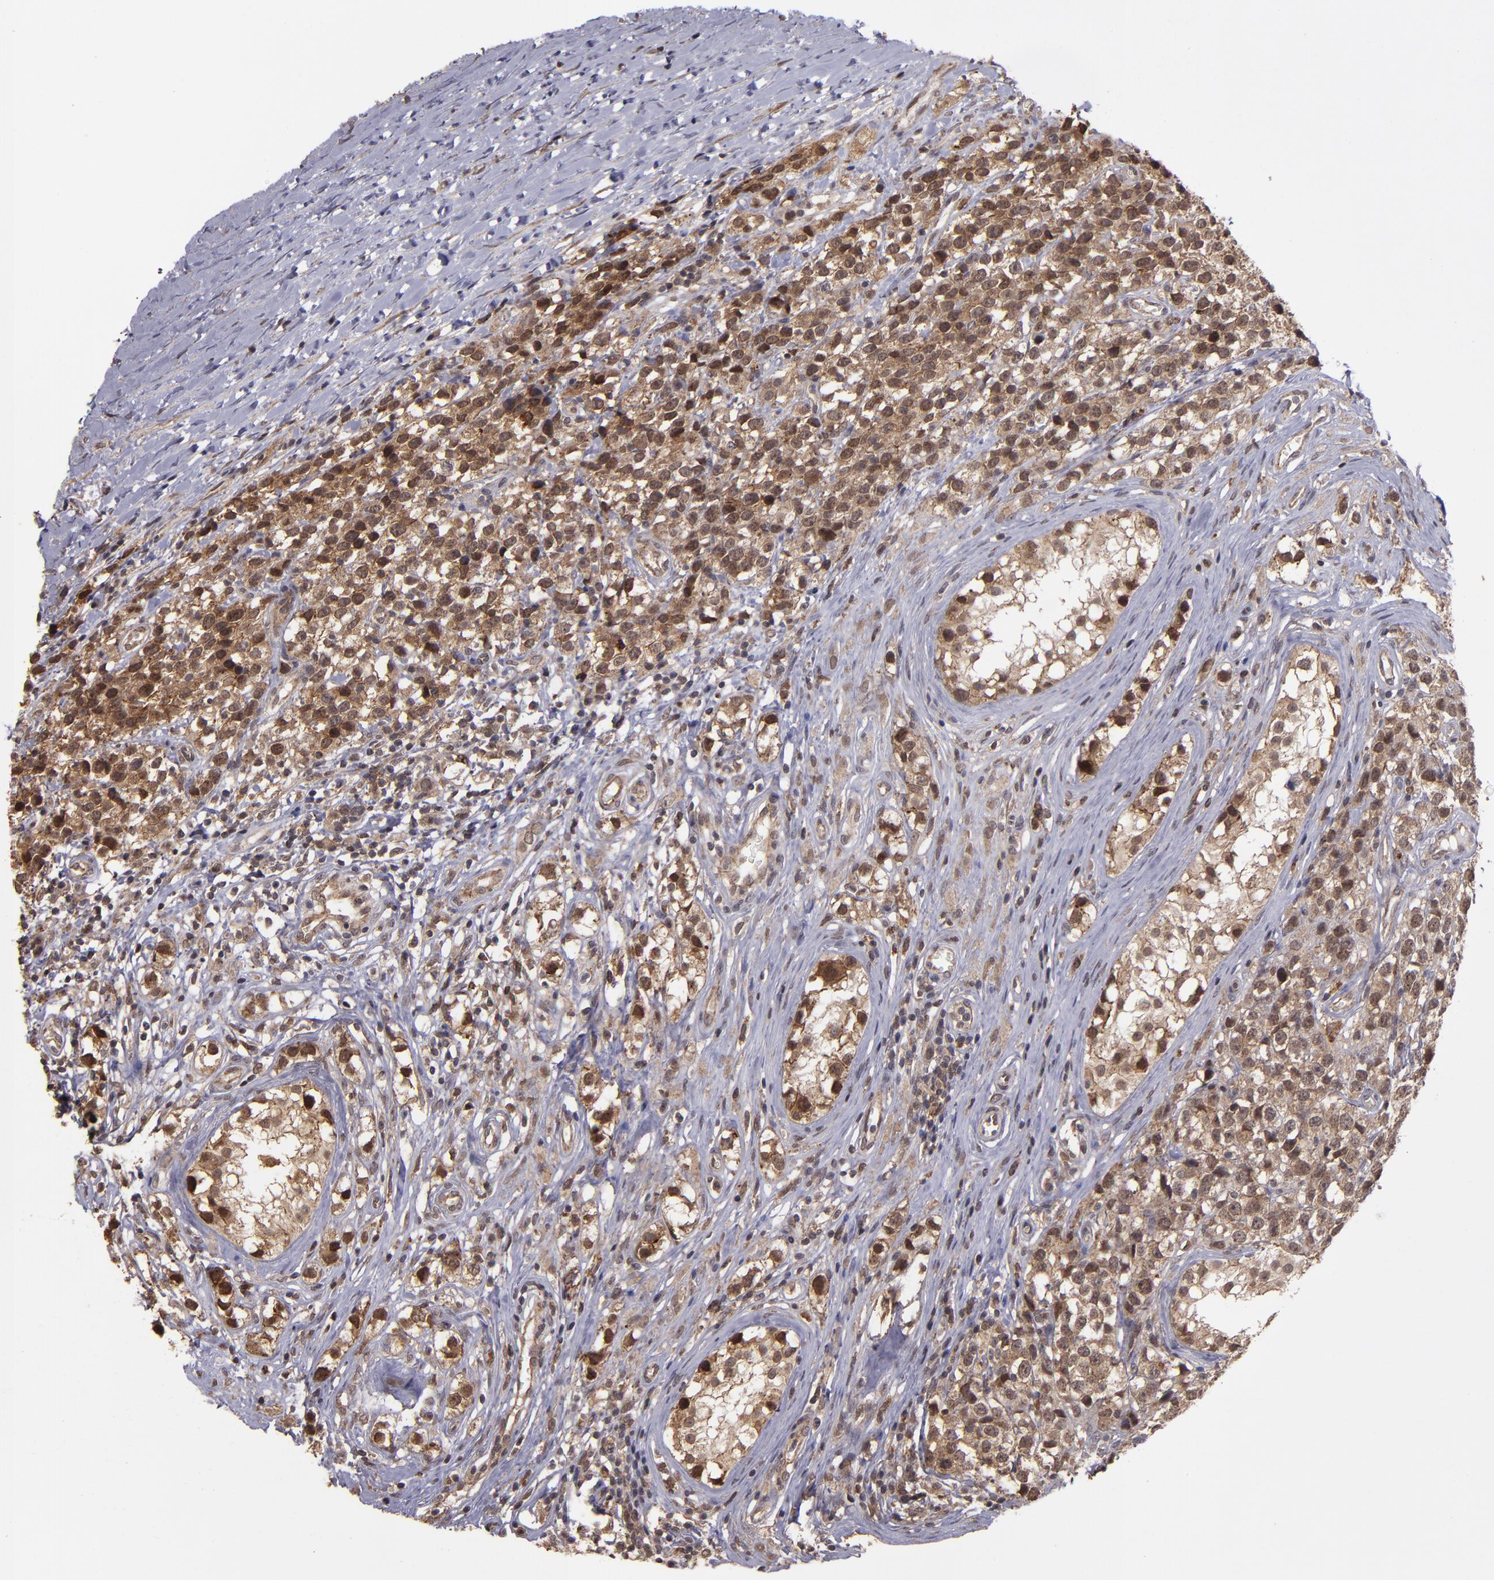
{"staining": {"intensity": "moderate", "quantity": ">75%", "location": "cytoplasmic/membranous,nuclear"}, "tissue": "testis cancer", "cell_type": "Tumor cells", "image_type": "cancer", "snomed": [{"axis": "morphology", "description": "Seminoma, NOS"}, {"axis": "topography", "description": "Testis"}], "caption": "A photomicrograph of testis cancer stained for a protein shows moderate cytoplasmic/membranous and nuclear brown staining in tumor cells.", "gene": "SIPA1L1", "patient": {"sex": "male", "age": 25}}